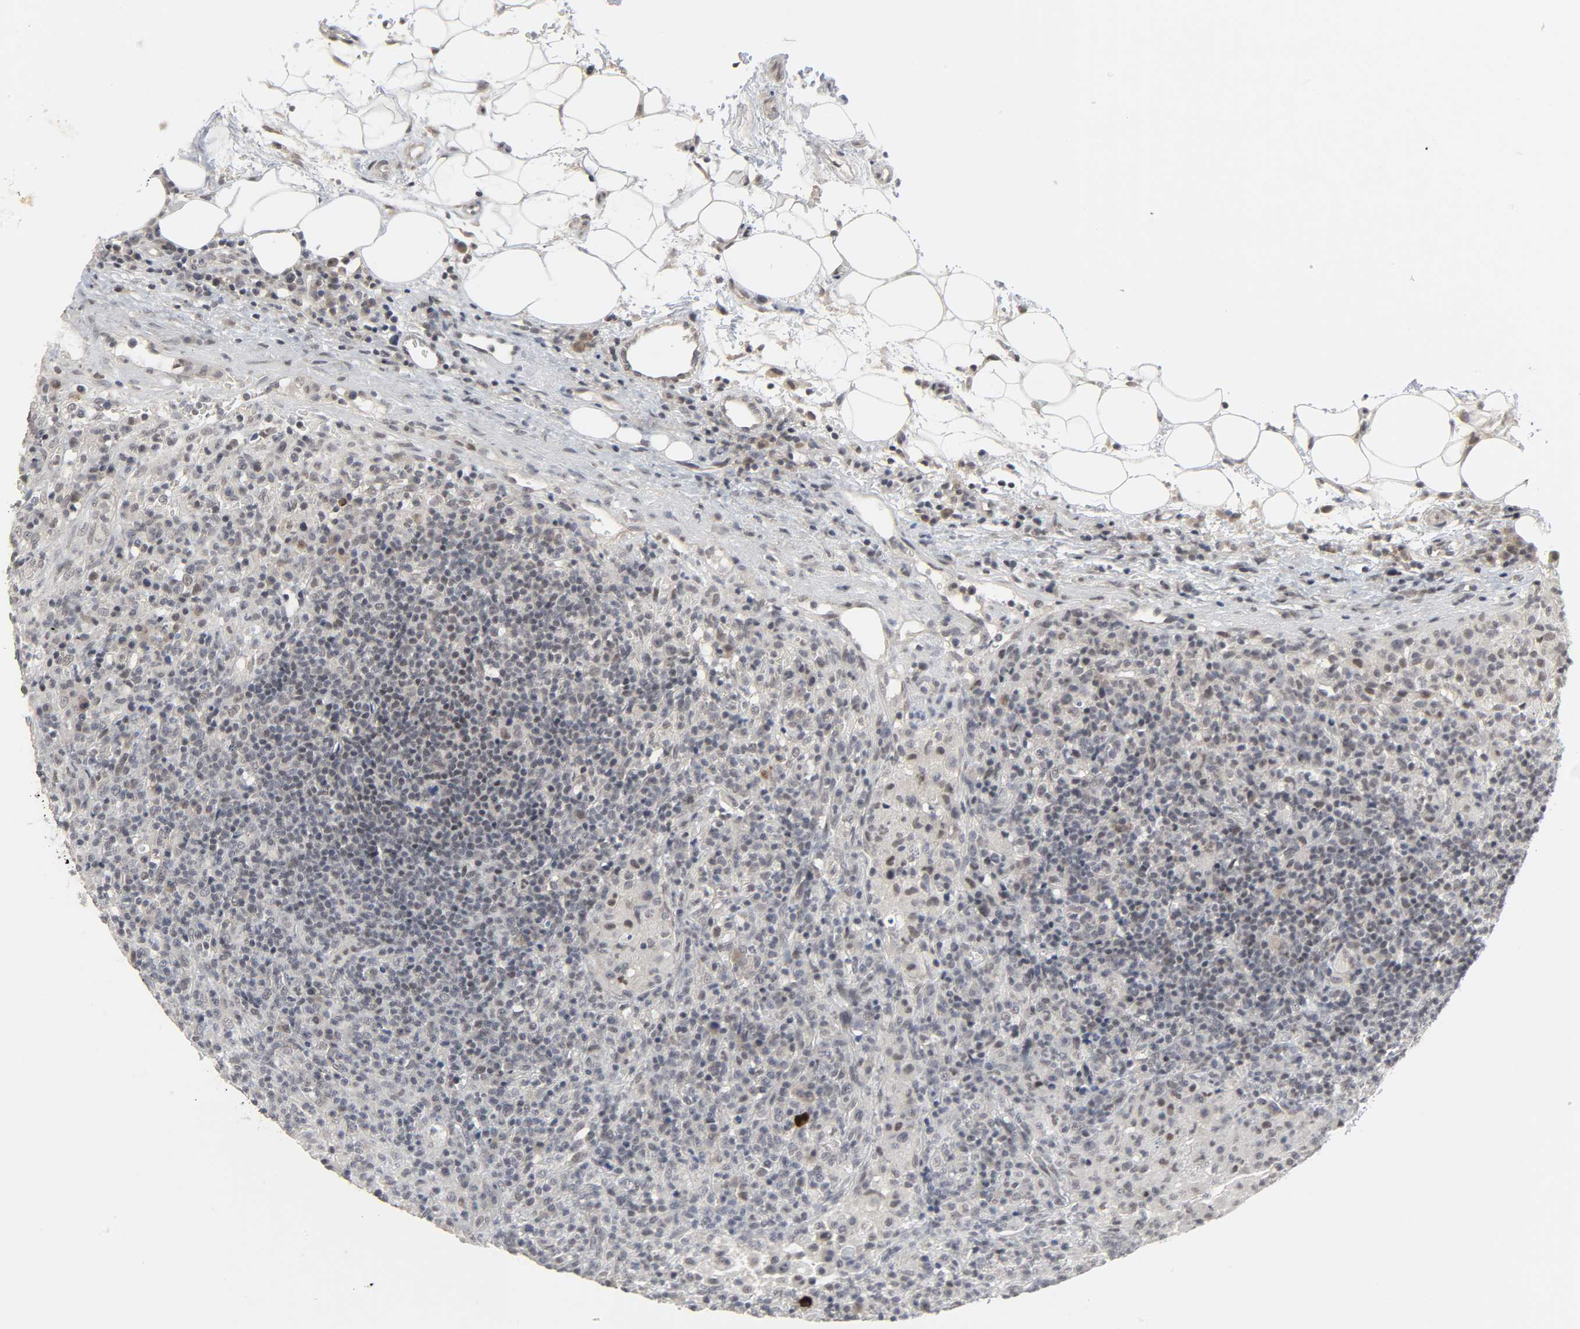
{"staining": {"intensity": "negative", "quantity": "none", "location": "none"}, "tissue": "lymphoma", "cell_type": "Tumor cells", "image_type": "cancer", "snomed": [{"axis": "morphology", "description": "Hodgkin's disease, NOS"}, {"axis": "topography", "description": "Lymph node"}], "caption": "There is no significant expression in tumor cells of lymphoma.", "gene": "MUC1", "patient": {"sex": "male", "age": 65}}